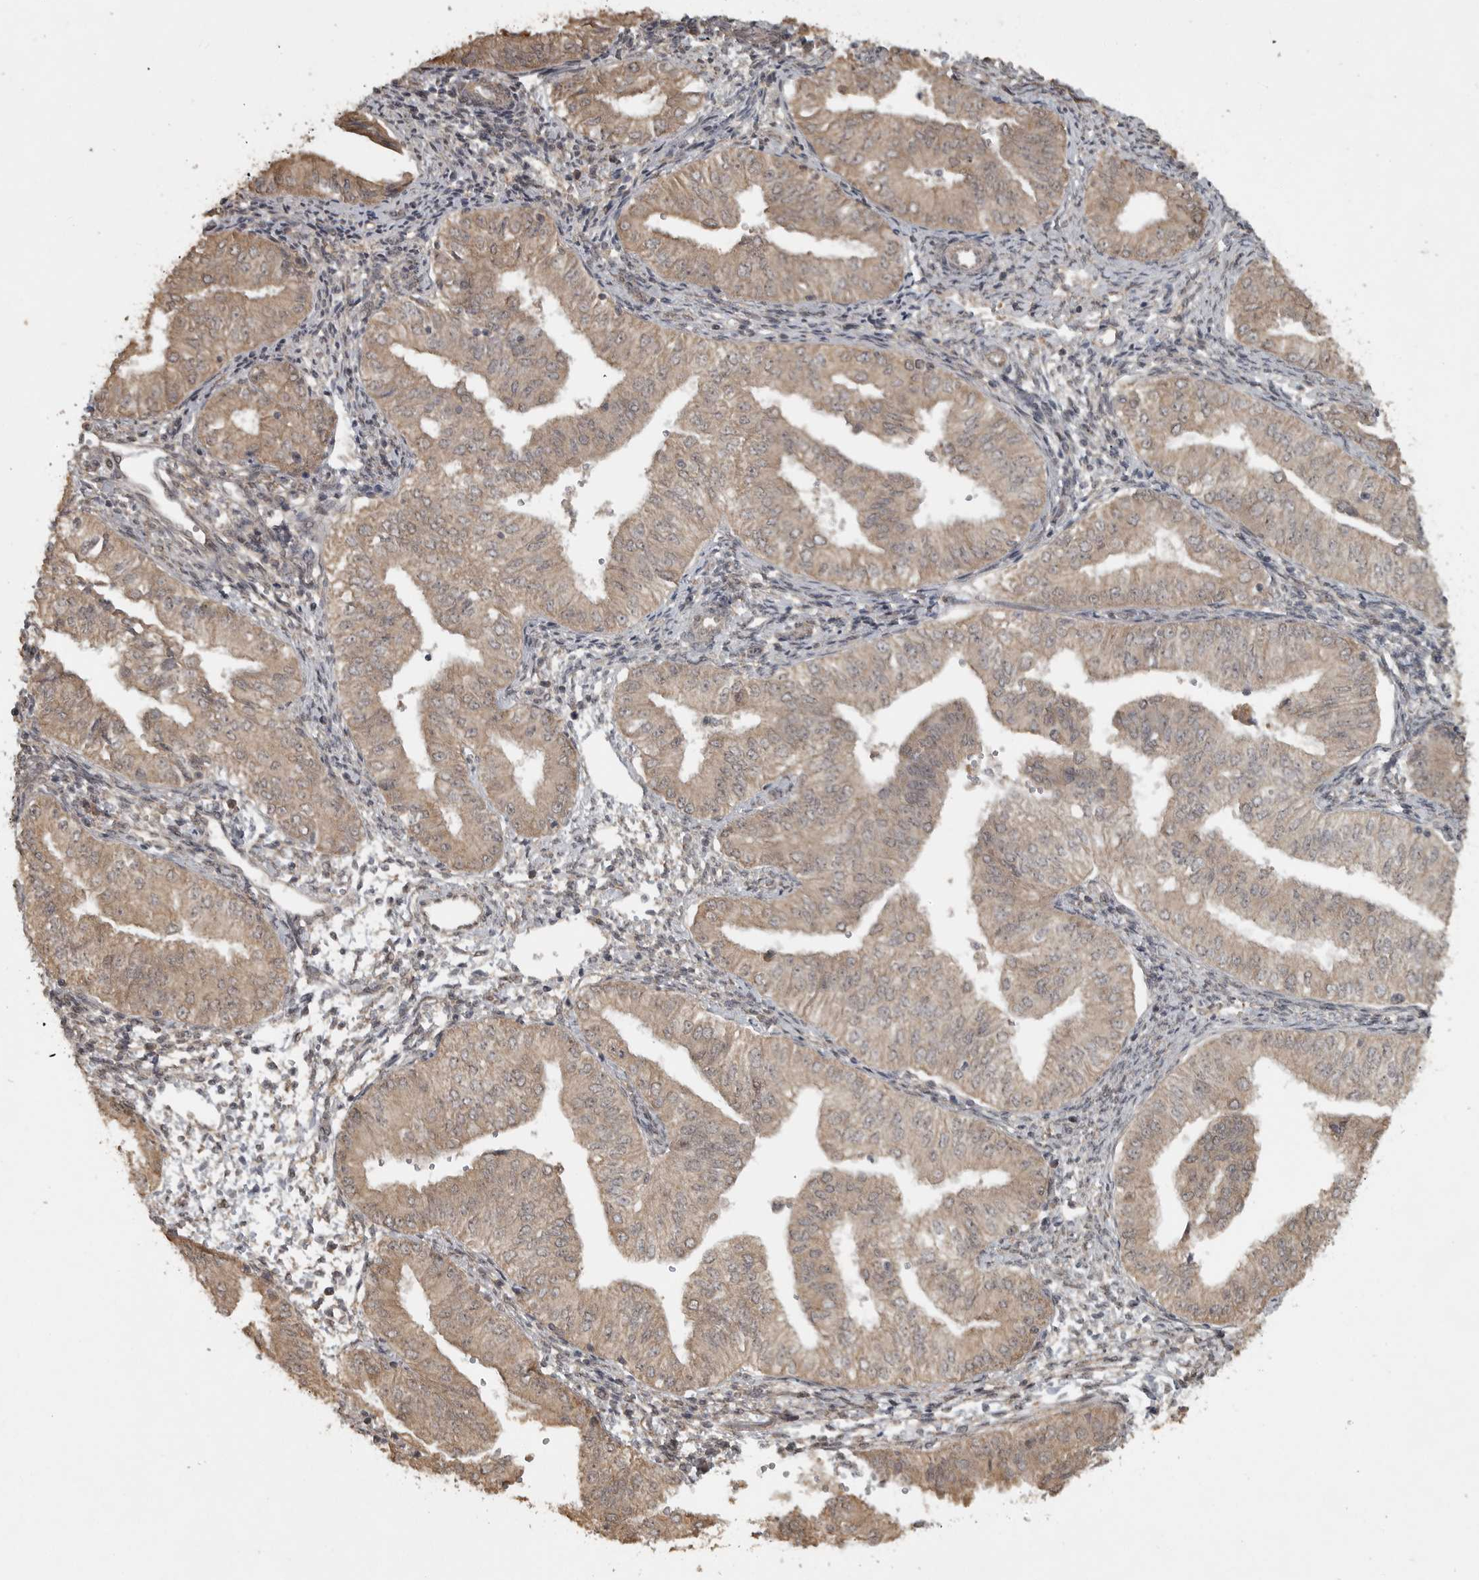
{"staining": {"intensity": "weak", "quantity": ">75%", "location": "cytoplasmic/membranous"}, "tissue": "endometrial cancer", "cell_type": "Tumor cells", "image_type": "cancer", "snomed": [{"axis": "morphology", "description": "Normal tissue, NOS"}, {"axis": "morphology", "description": "Adenocarcinoma, NOS"}, {"axis": "topography", "description": "Endometrium"}], "caption": "This micrograph demonstrates IHC staining of human endometrial cancer (adenocarcinoma), with low weak cytoplasmic/membranous staining in about >75% of tumor cells.", "gene": "LLGL1", "patient": {"sex": "female", "age": 53}}